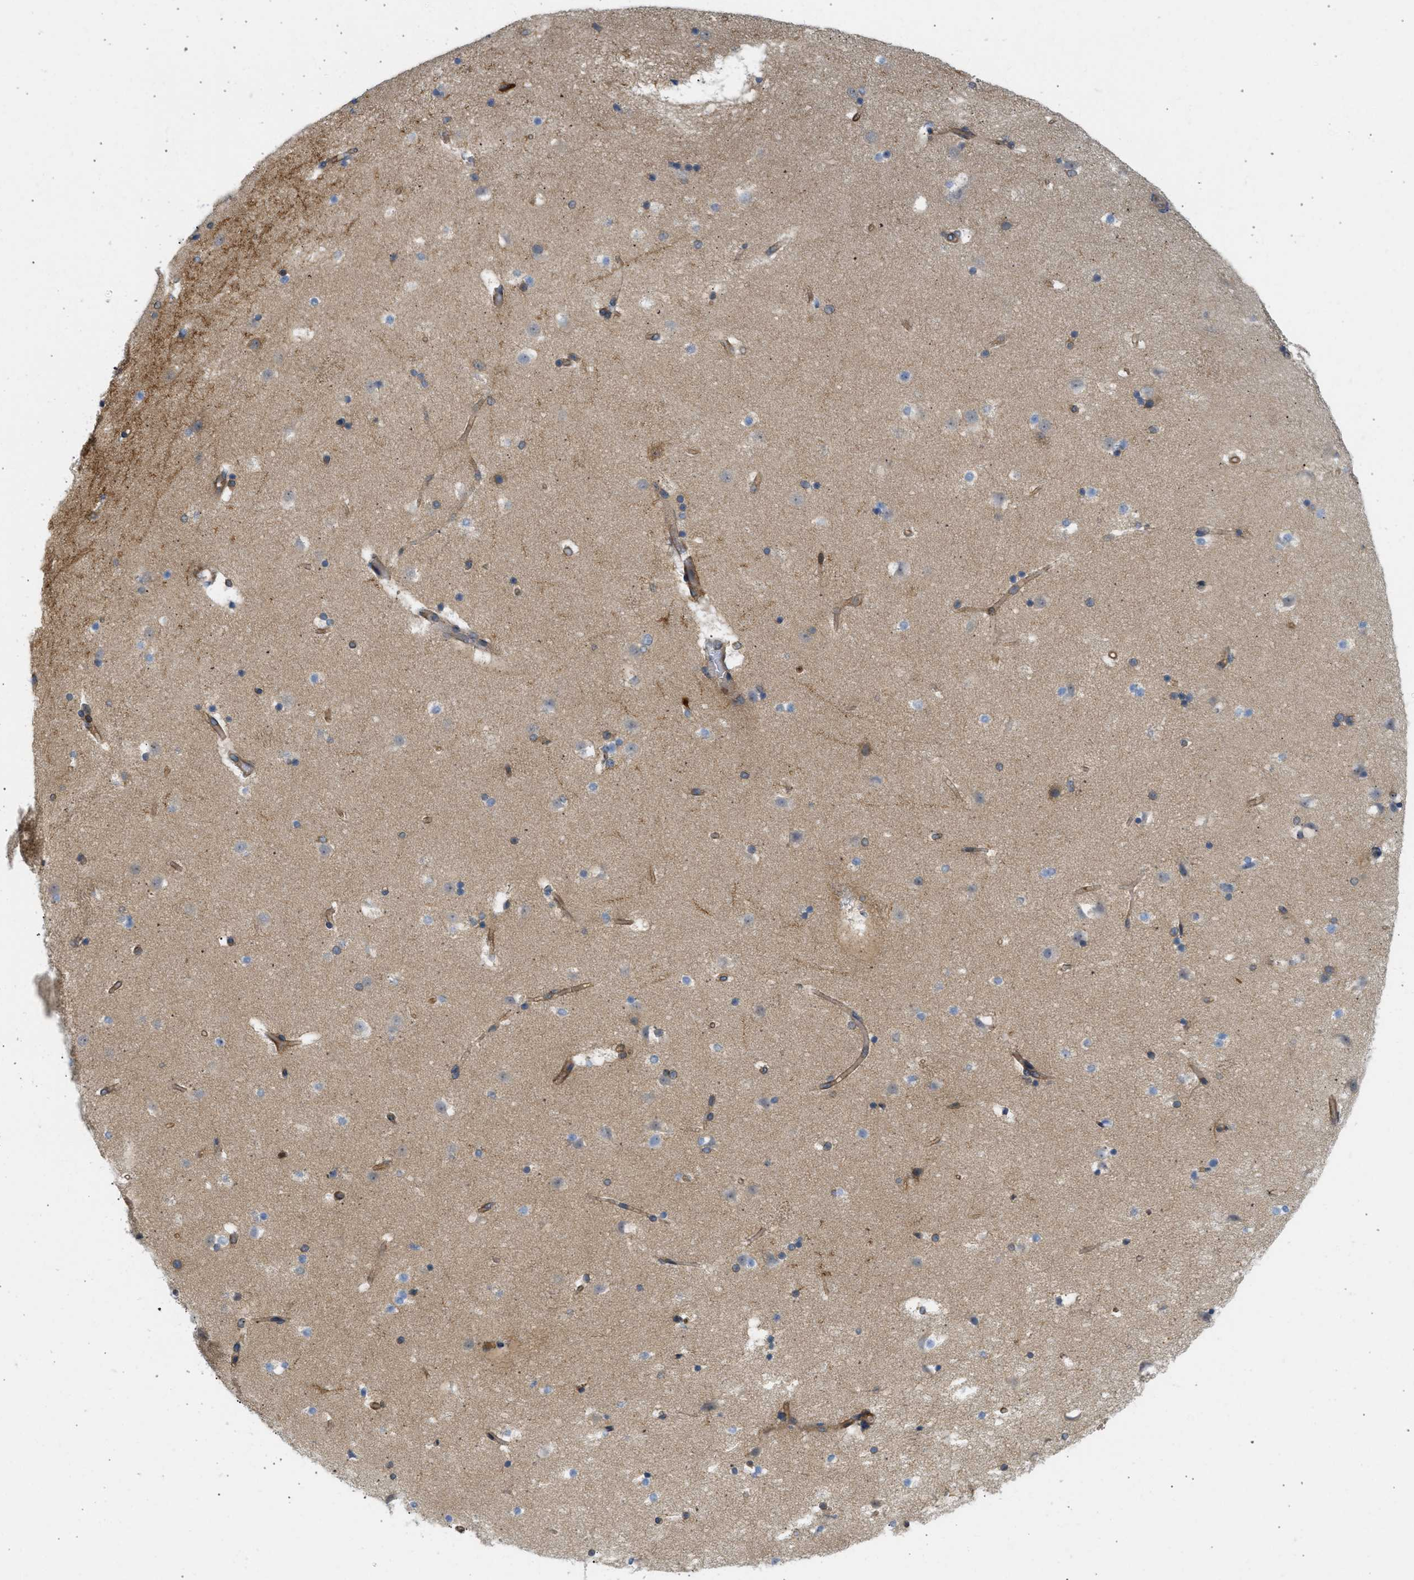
{"staining": {"intensity": "moderate", "quantity": "<25%", "location": "cytoplasmic/membranous"}, "tissue": "caudate", "cell_type": "Glial cells", "image_type": "normal", "snomed": [{"axis": "morphology", "description": "Normal tissue, NOS"}, {"axis": "topography", "description": "Lateral ventricle wall"}], "caption": "IHC (DAB) staining of benign caudate shows moderate cytoplasmic/membranous protein expression in approximately <25% of glial cells. (DAB (3,3'-diaminobenzidine) IHC with brightfield microscopy, high magnification).", "gene": "STRN", "patient": {"sex": "male", "age": 45}}